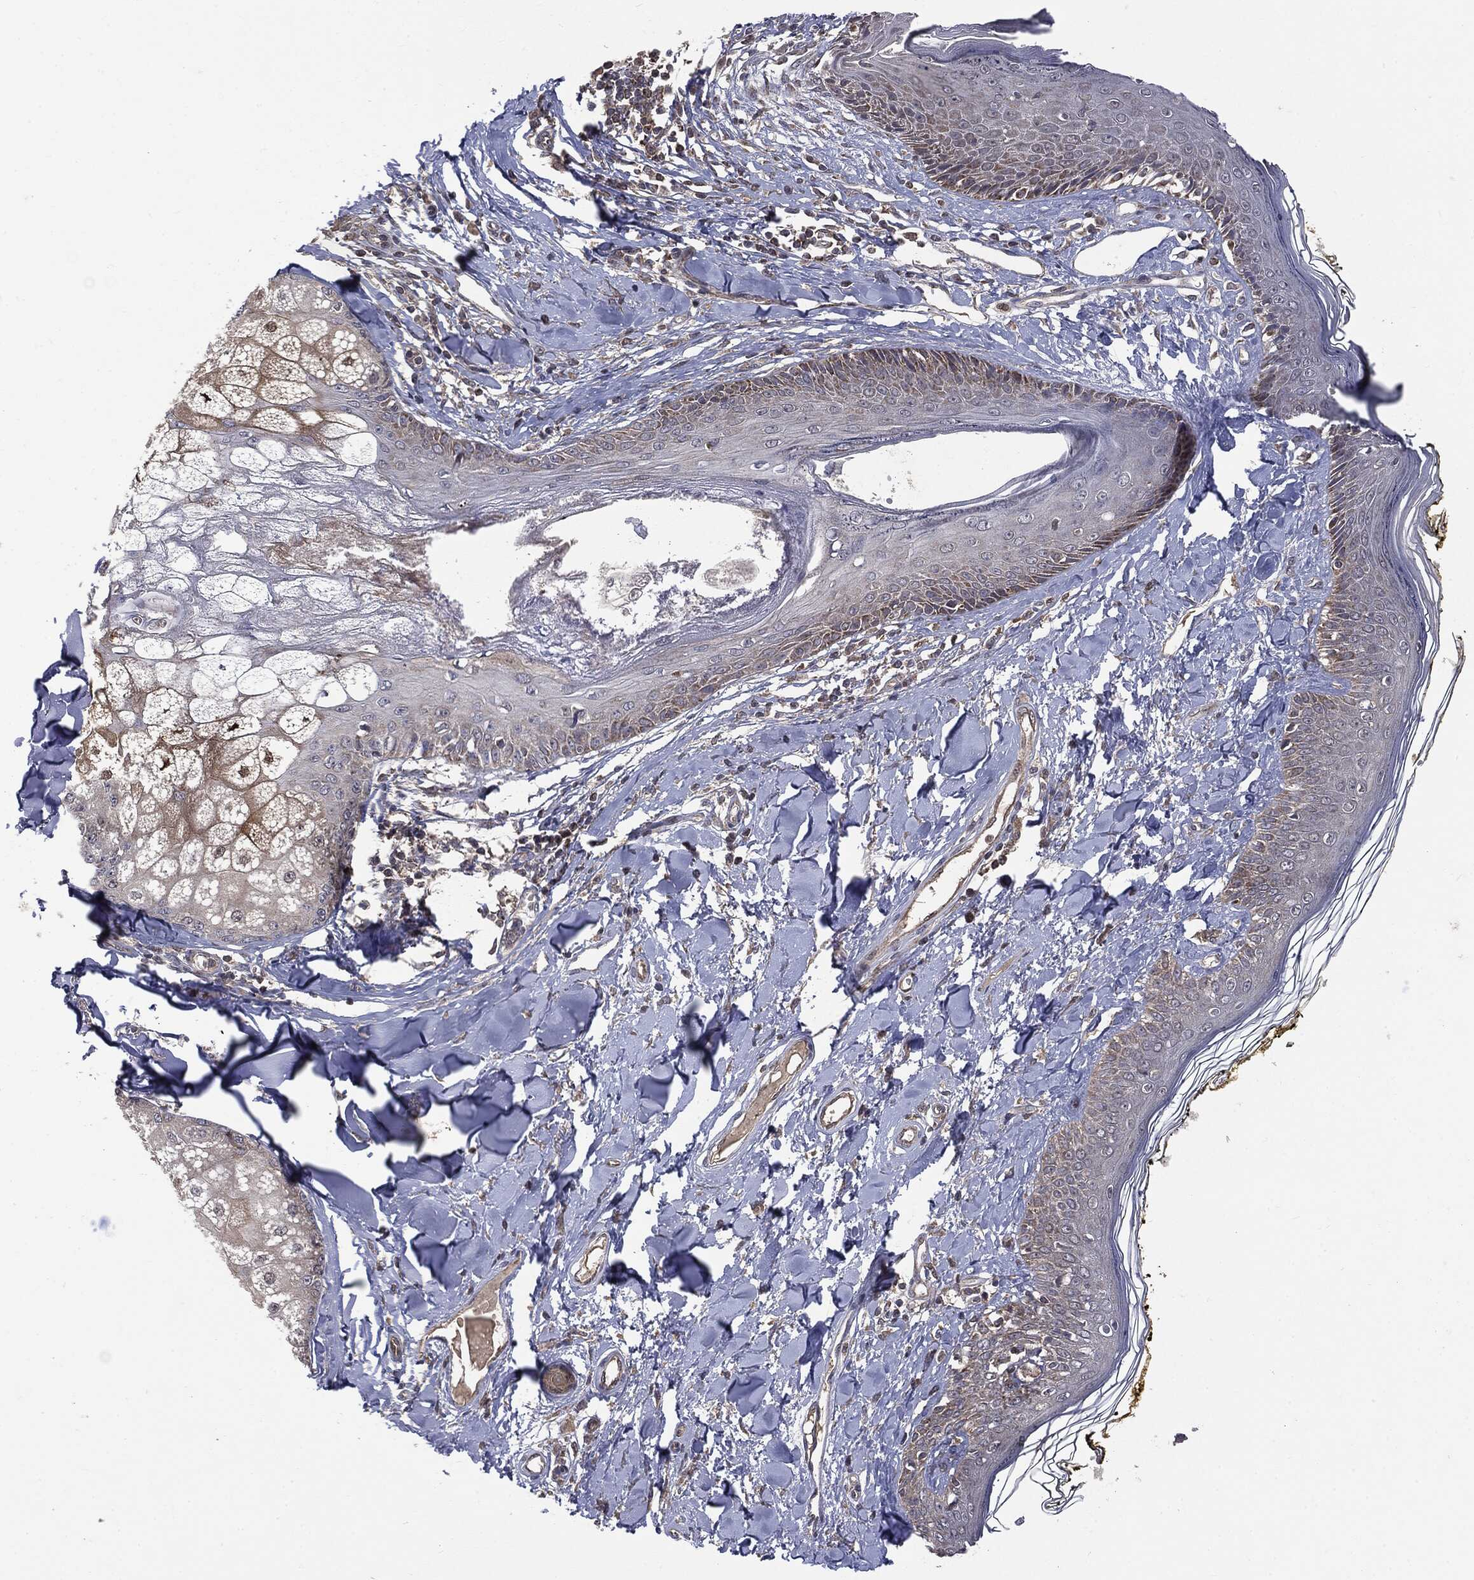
{"staining": {"intensity": "negative", "quantity": "none", "location": "none"}, "tissue": "skin", "cell_type": "Fibroblasts", "image_type": "normal", "snomed": [{"axis": "morphology", "description": "Normal tissue, NOS"}, {"axis": "topography", "description": "Skin"}], "caption": "This is a histopathology image of immunohistochemistry staining of benign skin, which shows no staining in fibroblasts. (Stains: DAB (3,3'-diaminobenzidine) IHC with hematoxylin counter stain, Microscopy: brightfield microscopy at high magnification).", "gene": "PTPA", "patient": {"sex": "male", "age": 76}}